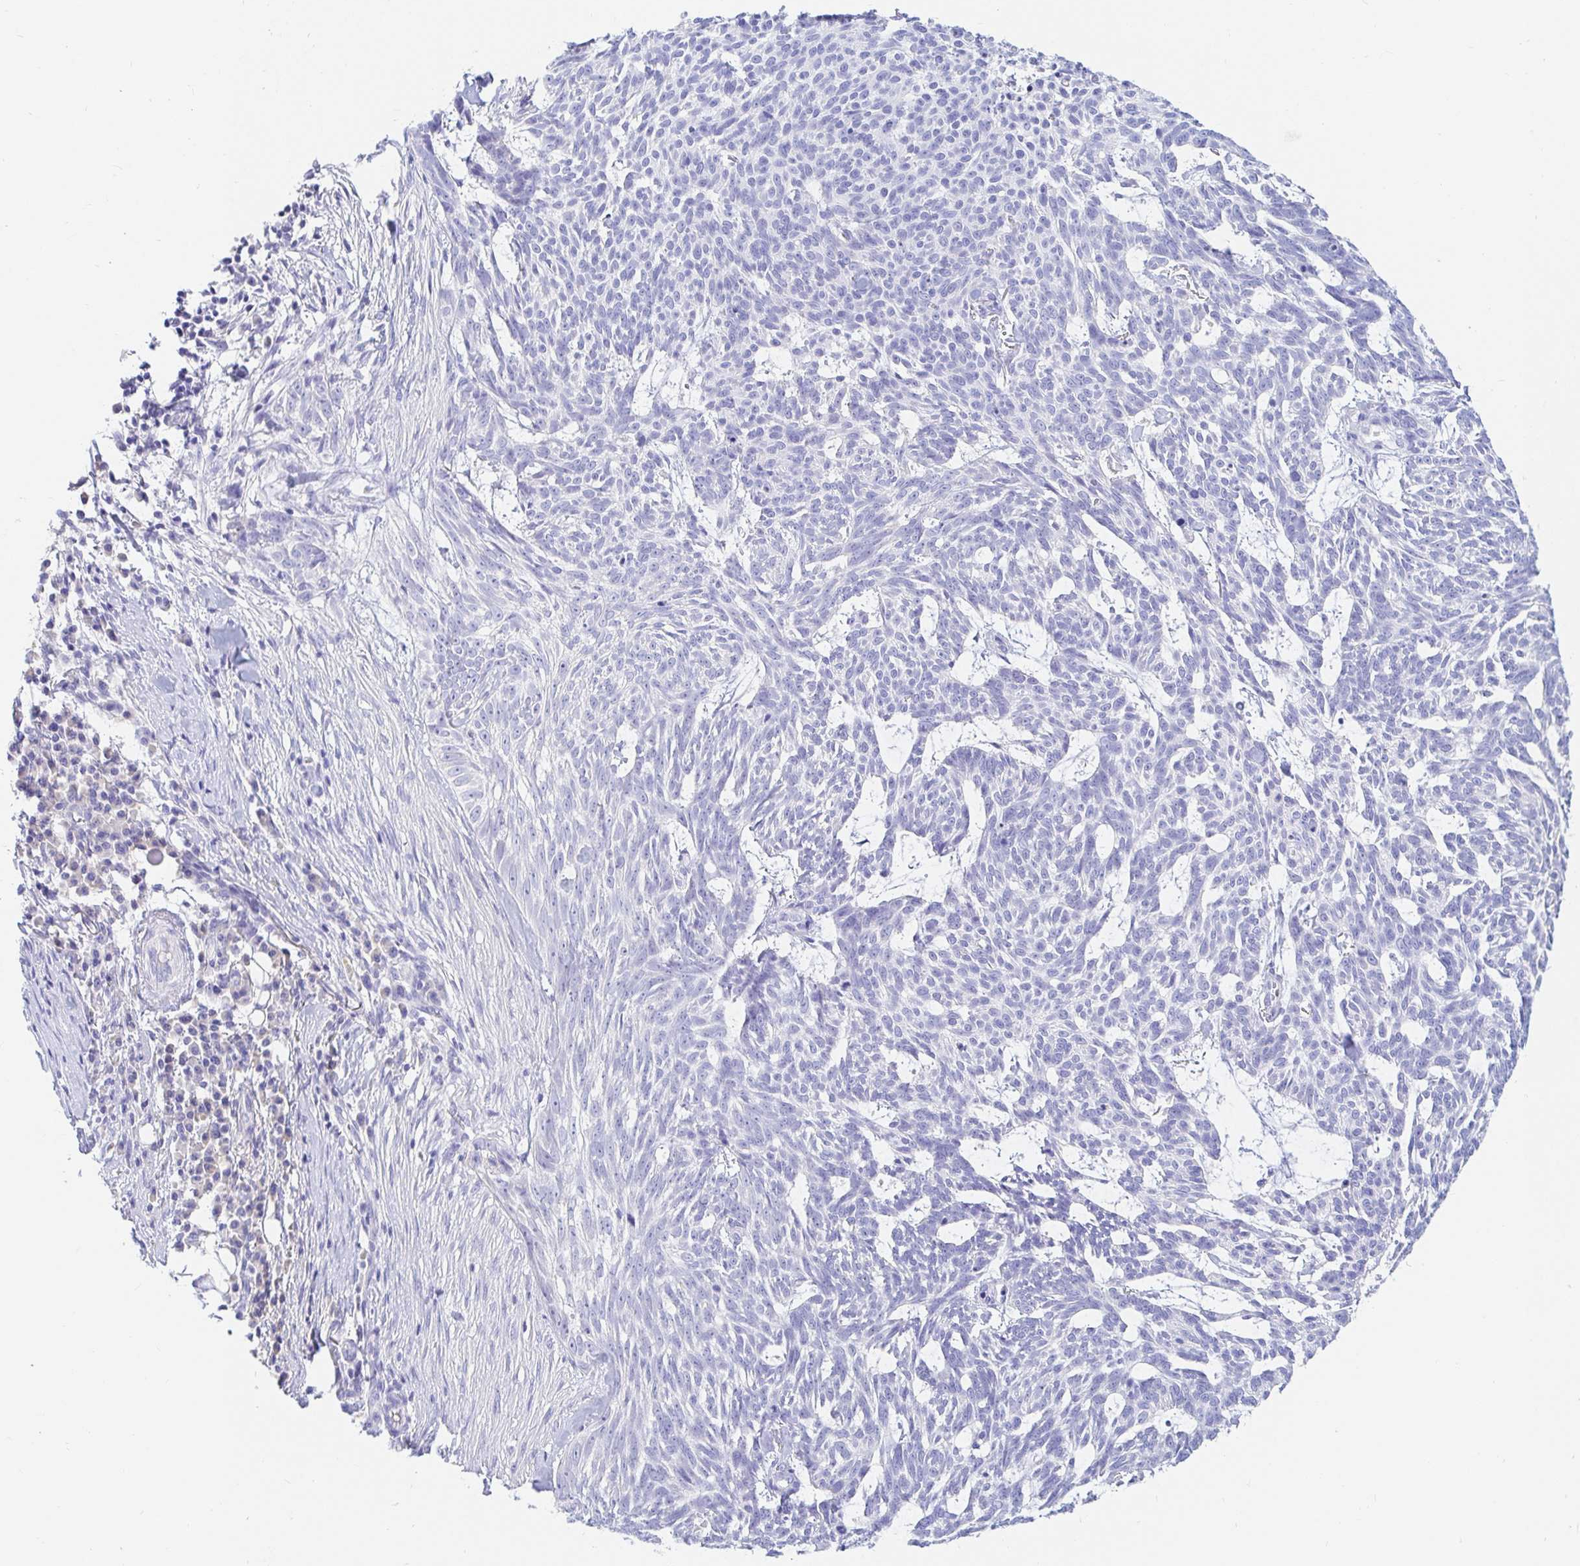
{"staining": {"intensity": "negative", "quantity": "none", "location": "none"}, "tissue": "skin cancer", "cell_type": "Tumor cells", "image_type": "cancer", "snomed": [{"axis": "morphology", "description": "Basal cell carcinoma"}, {"axis": "topography", "description": "Skin"}], "caption": "High magnification brightfield microscopy of skin cancer stained with DAB (brown) and counterstained with hematoxylin (blue): tumor cells show no significant positivity.", "gene": "NR2E1", "patient": {"sex": "female", "age": 93}}